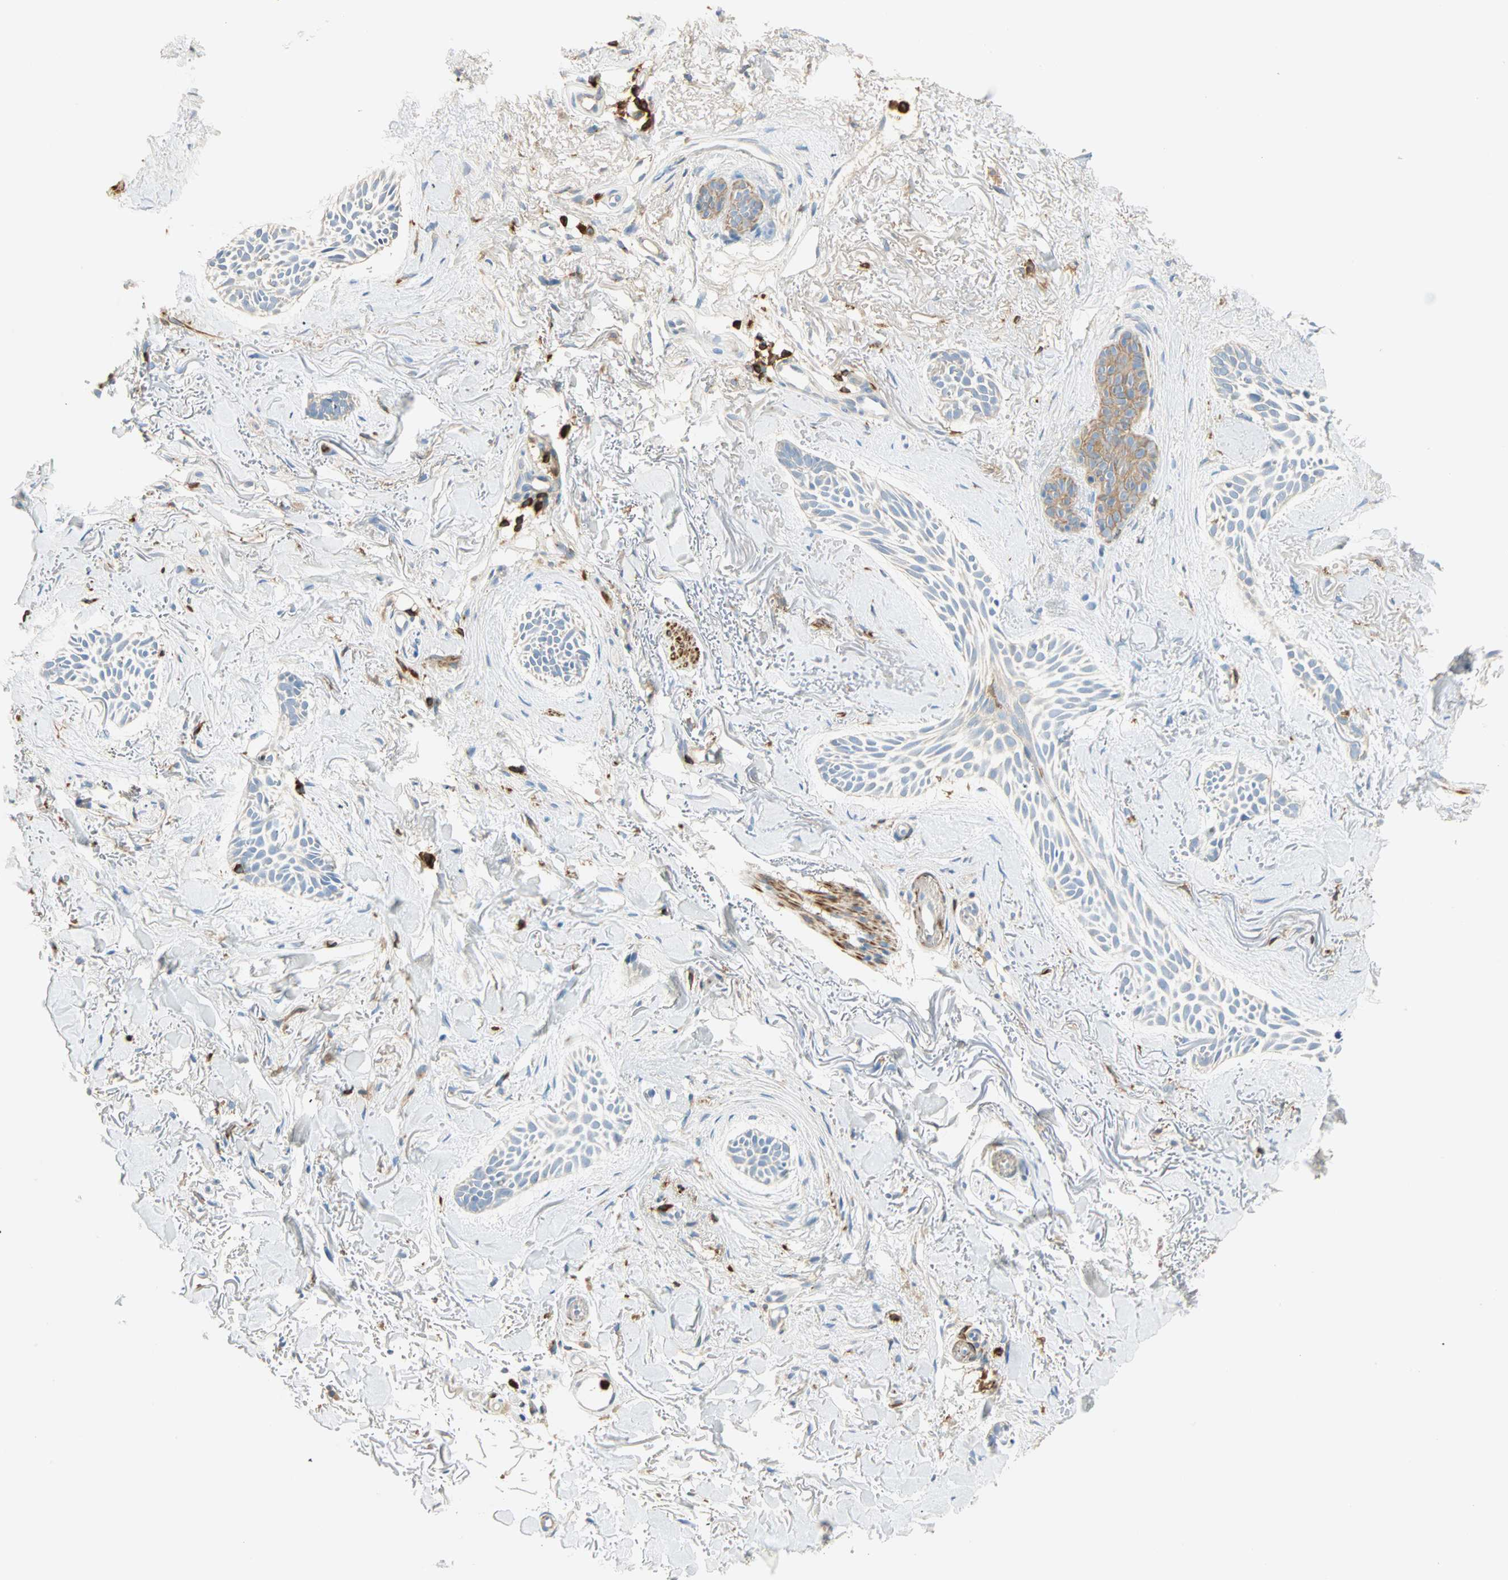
{"staining": {"intensity": "negative", "quantity": "none", "location": "none"}, "tissue": "skin cancer", "cell_type": "Tumor cells", "image_type": "cancer", "snomed": [{"axis": "morphology", "description": "Normal tissue, NOS"}, {"axis": "morphology", "description": "Basal cell carcinoma"}, {"axis": "topography", "description": "Skin"}], "caption": "Immunohistochemistry (IHC) of human basal cell carcinoma (skin) exhibits no expression in tumor cells.", "gene": "FMNL1", "patient": {"sex": "female", "age": 84}}